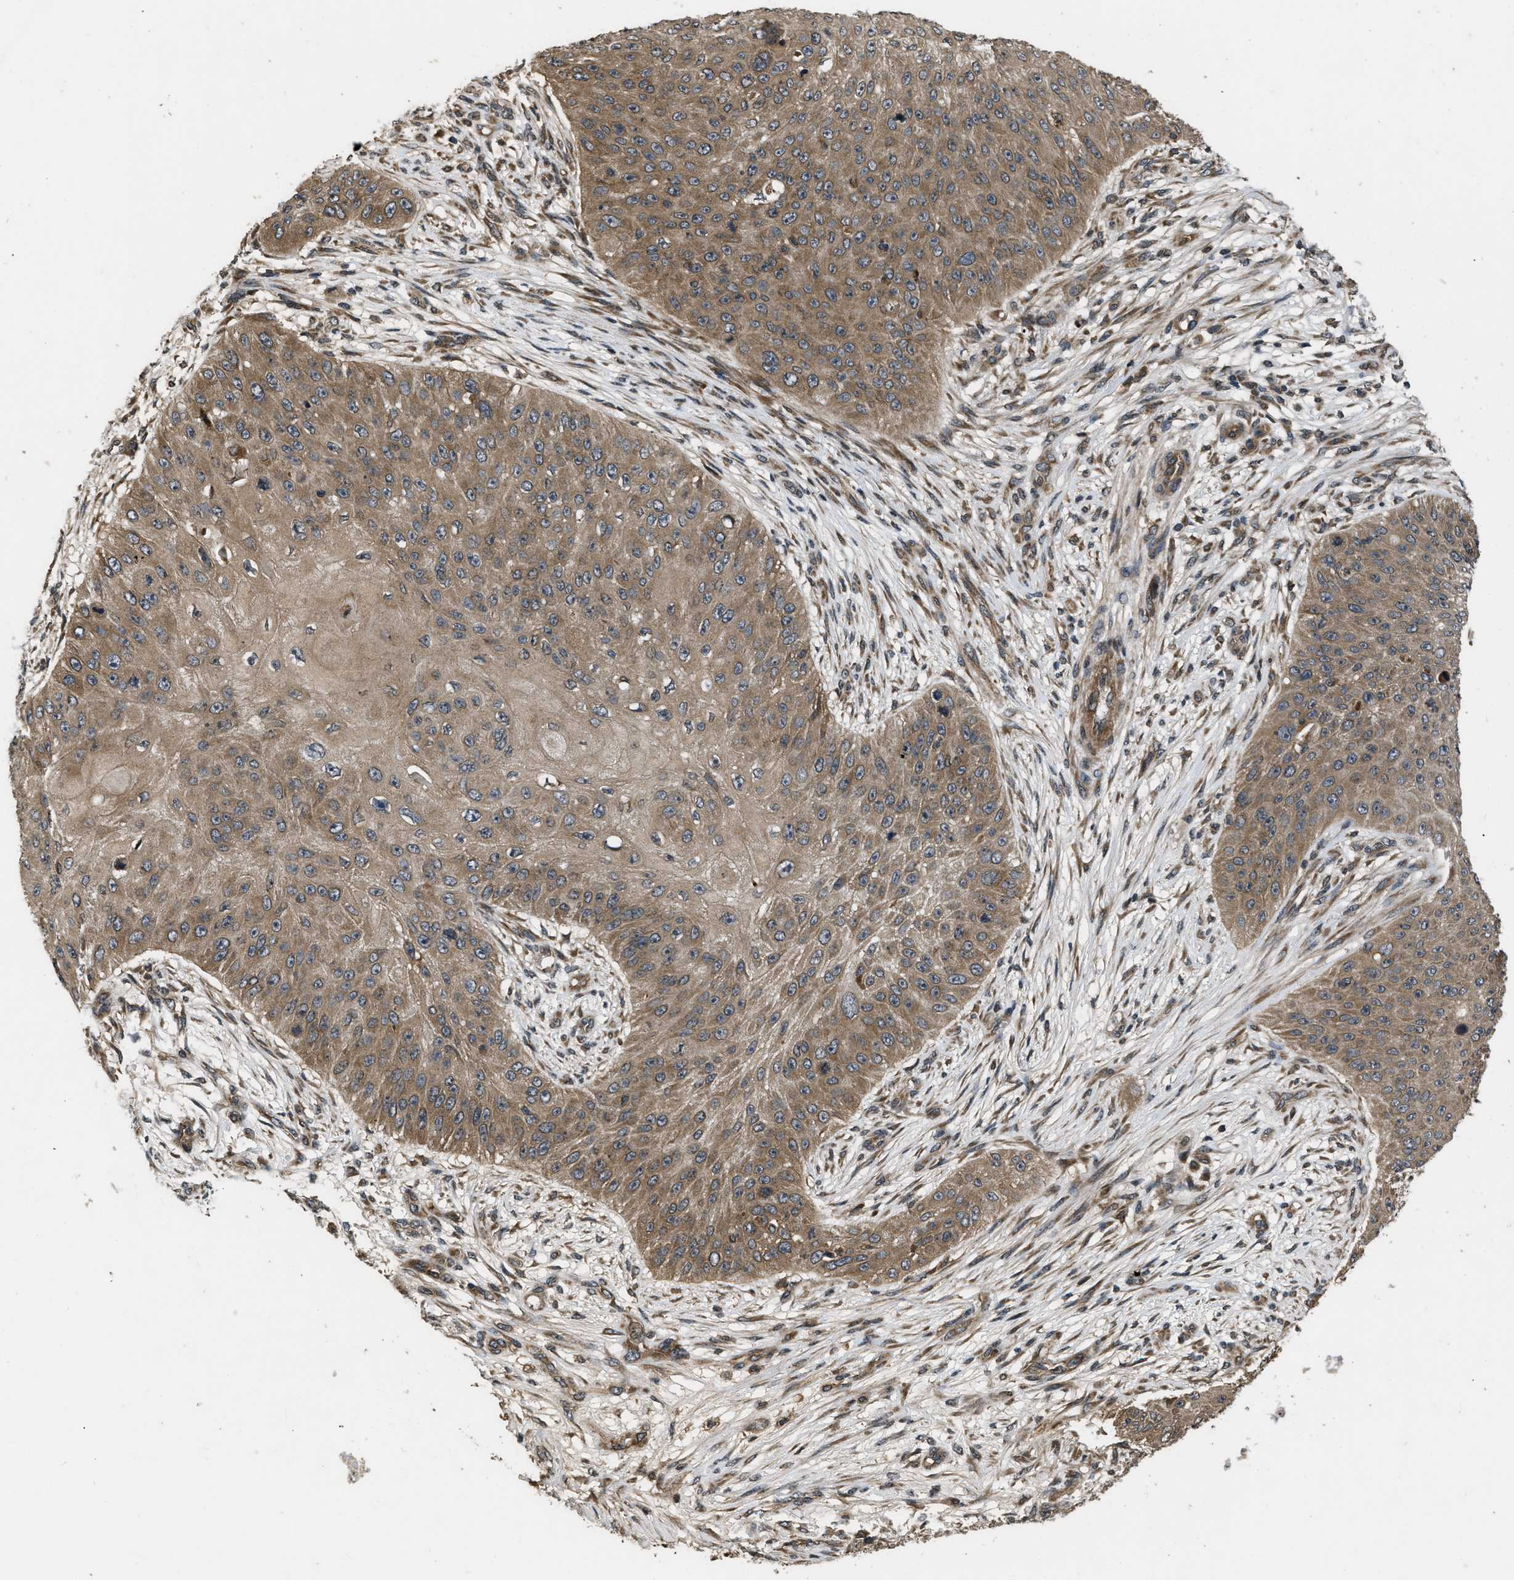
{"staining": {"intensity": "moderate", "quantity": ">75%", "location": "cytoplasmic/membranous"}, "tissue": "skin cancer", "cell_type": "Tumor cells", "image_type": "cancer", "snomed": [{"axis": "morphology", "description": "Squamous cell carcinoma, NOS"}, {"axis": "topography", "description": "Skin"}], "caption": "Tumor cells exhibit moderate cytoplasmic/membranous positivity in about >75% of cells in skin cancer (squamous cell carcinoma).", "gene": "SPTLC1", "patient": {"sex": "female", "age": 80}}